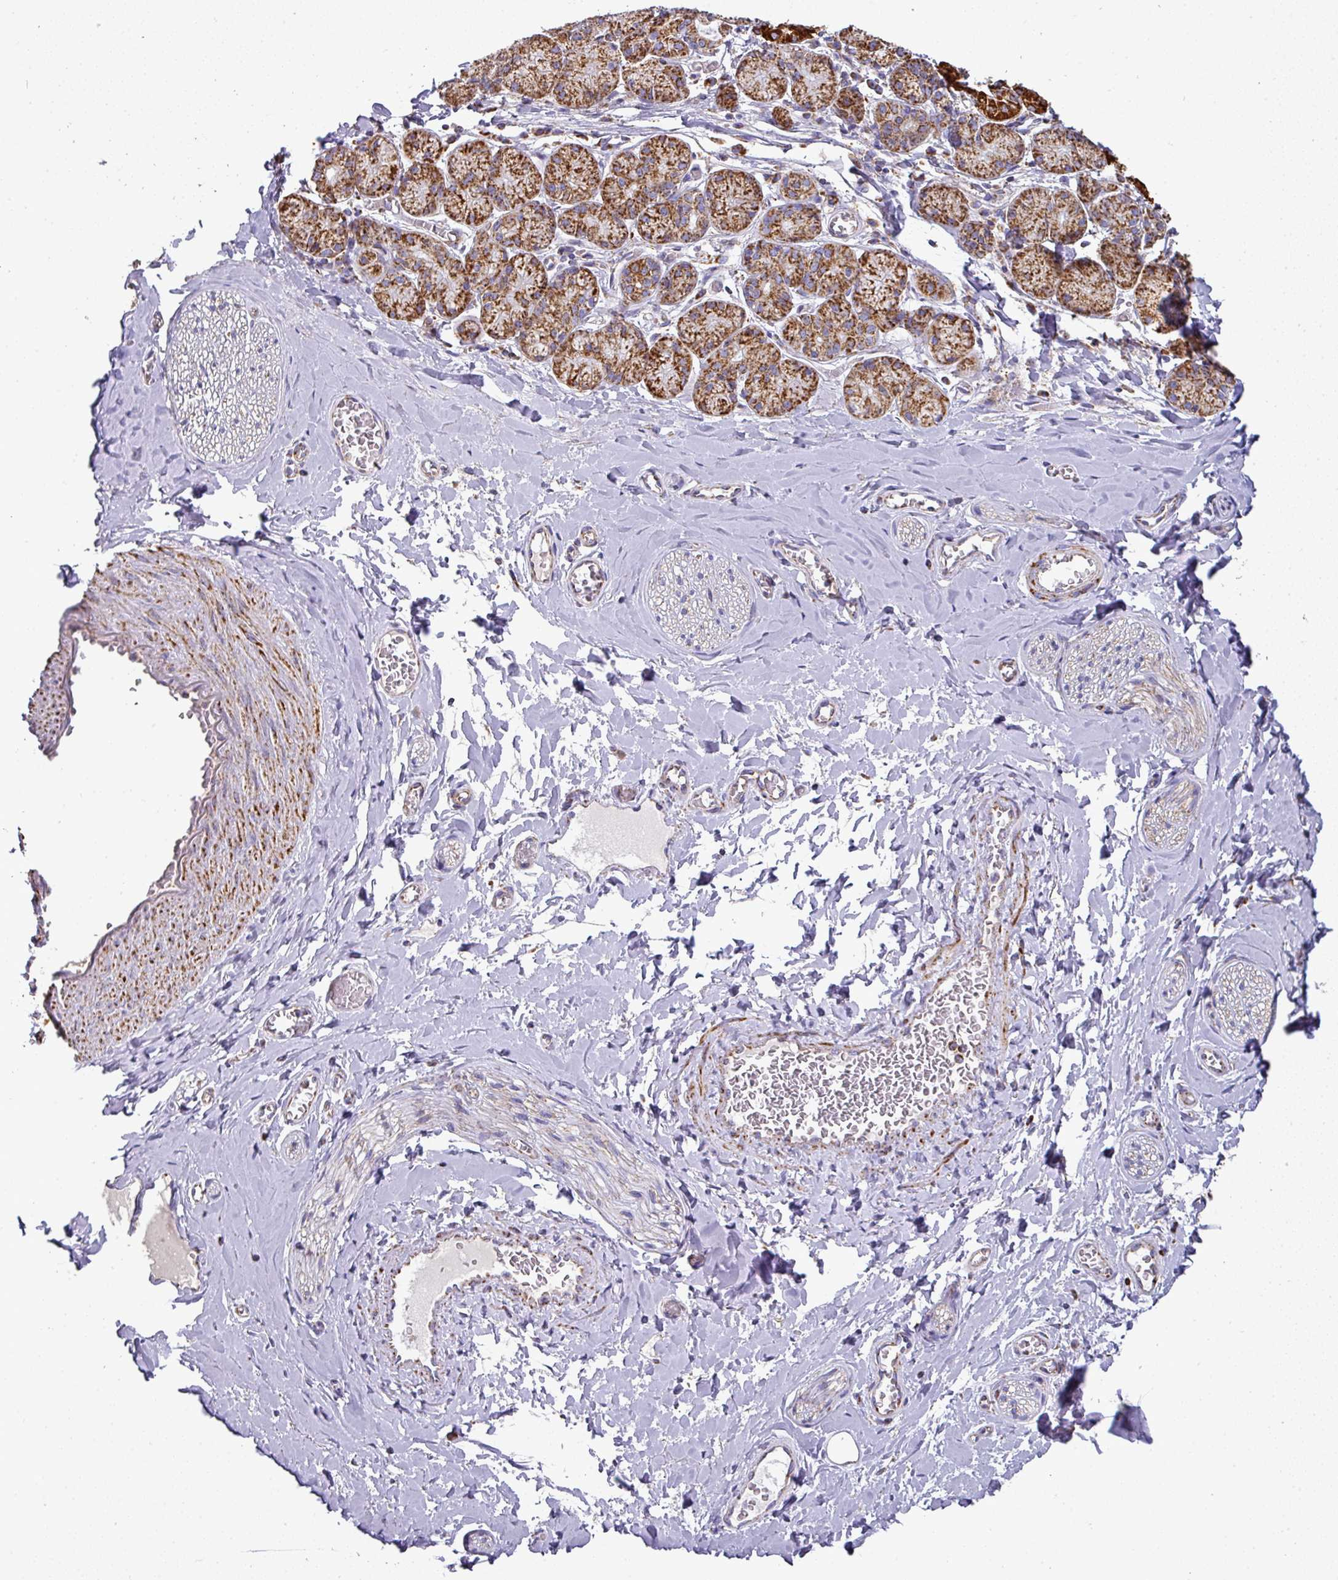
{"staining": {"intensity": "negative", "quantity": "none", "location": "none"}, "tissue": "adipose tissue", "cell_type": "Adipocytes", "image_type": "normal", "snomed": [{"axis": "morphology", "description": "Normal tissue, NOS"}, {"axis": "topography", "description": "Salivary gland"}, {"axis": "topography", "description": "Peripheral nerve tissue"}], "caption": "Adipose tissue stained for a protein using immunohistochemistry (IHC) reveals no expression adipocytes.", "gene": "UQCRFS1", "patient": {"sex": "female", "age": 24}}